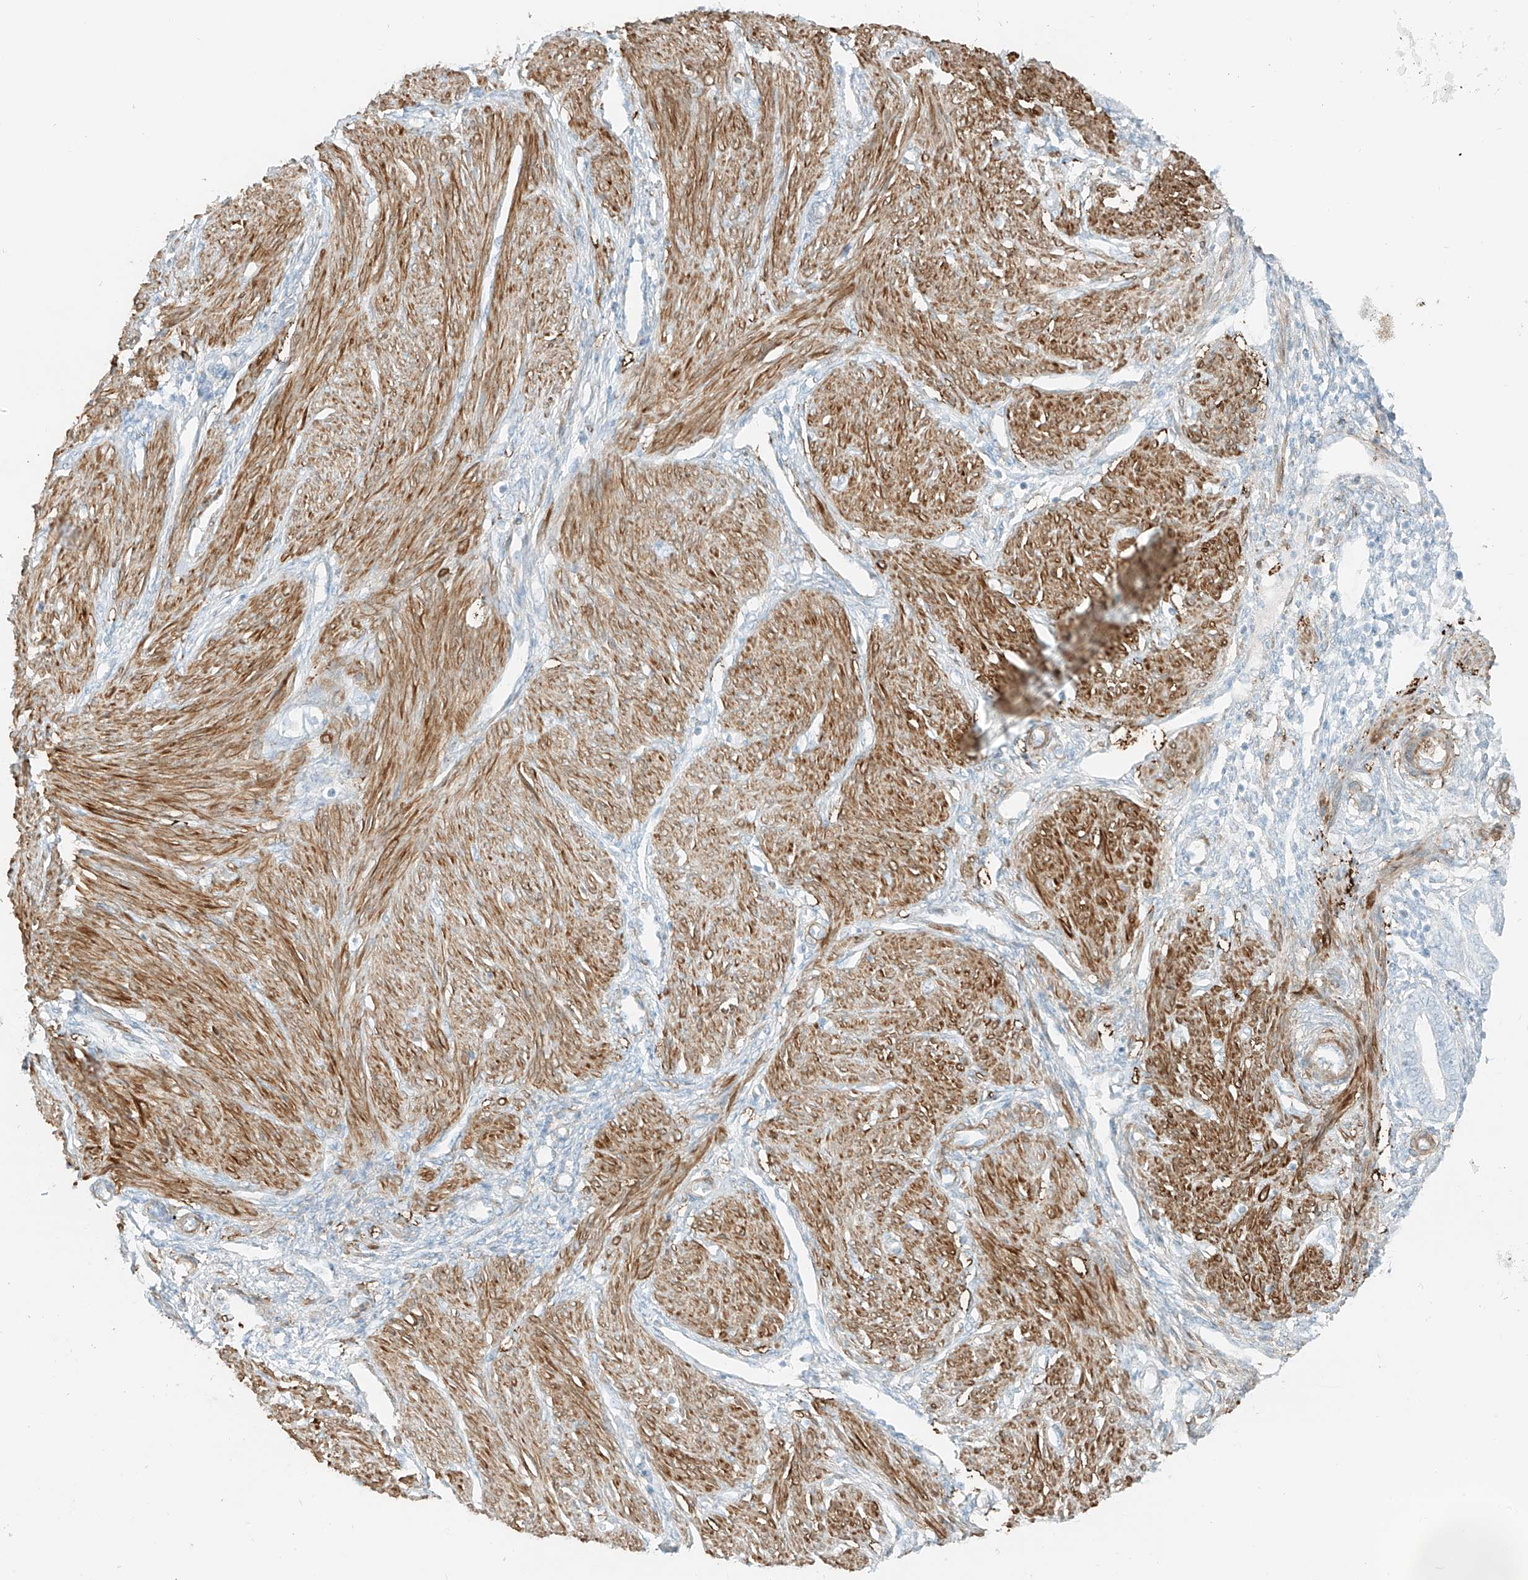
{"staining": {"intensity": "negative", "quantity": "none", "location": "none"}, "tissue": "endometrium", "cell_type": "Cells in endometrial stroma", "image_type": "normal", "snomed": [{"axis": "morphology", "description": "Normal tissue, NOS"}, {"axis": "topography", "description": "Endometrium"}], "caption": "The image shows no significant expression in cells in endometrial stroma of endometrium.", "gene": "SMCP", "patient": {"sex": "female", "age": 53}}